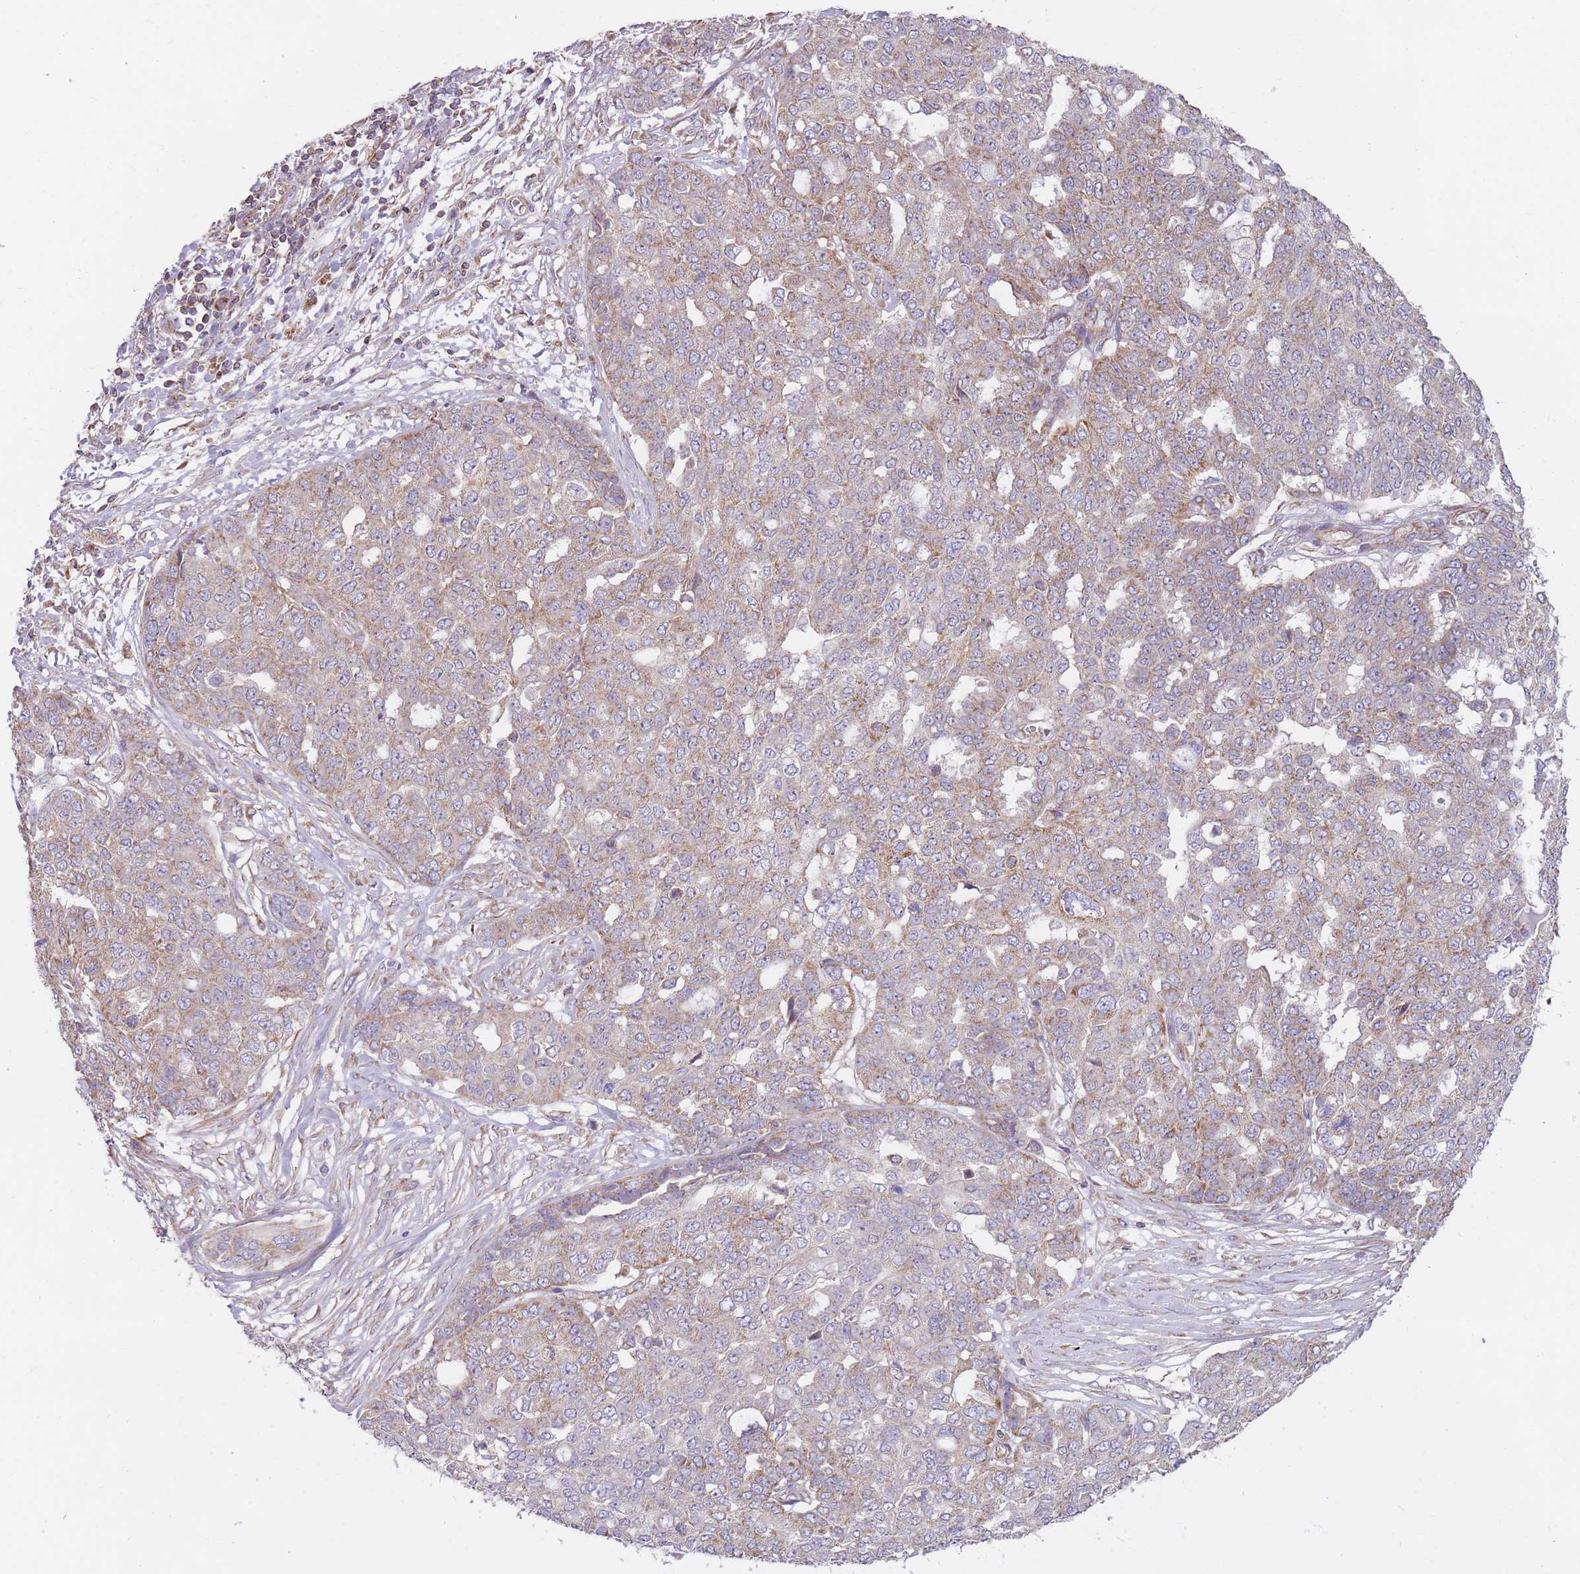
{"staining": {"intensity": "weak", "quantity": ">75%", "location": "cytoplasmic/membranous"}, "tissue": "ovarian cancer", "cell_type": "Tumor cells", "image_type": "cancer", "snomed": [{"axis": "morphology", "description": "Cystadenocarcinoma, serous, NOS"}, {"axis": "topography", "description": "Soft tissue"}, {"axis": "topography", "description": "Ovary"}], "caption": "Brown immunohistochemical staining in human ovarian serous cystadenocarcinoma demonstrates weak cytoplasmic/membranous expression in approximately >75% of tumor cells.", "gene": "NDUFA9", "patient": {"sex": "female", "age": 57}}